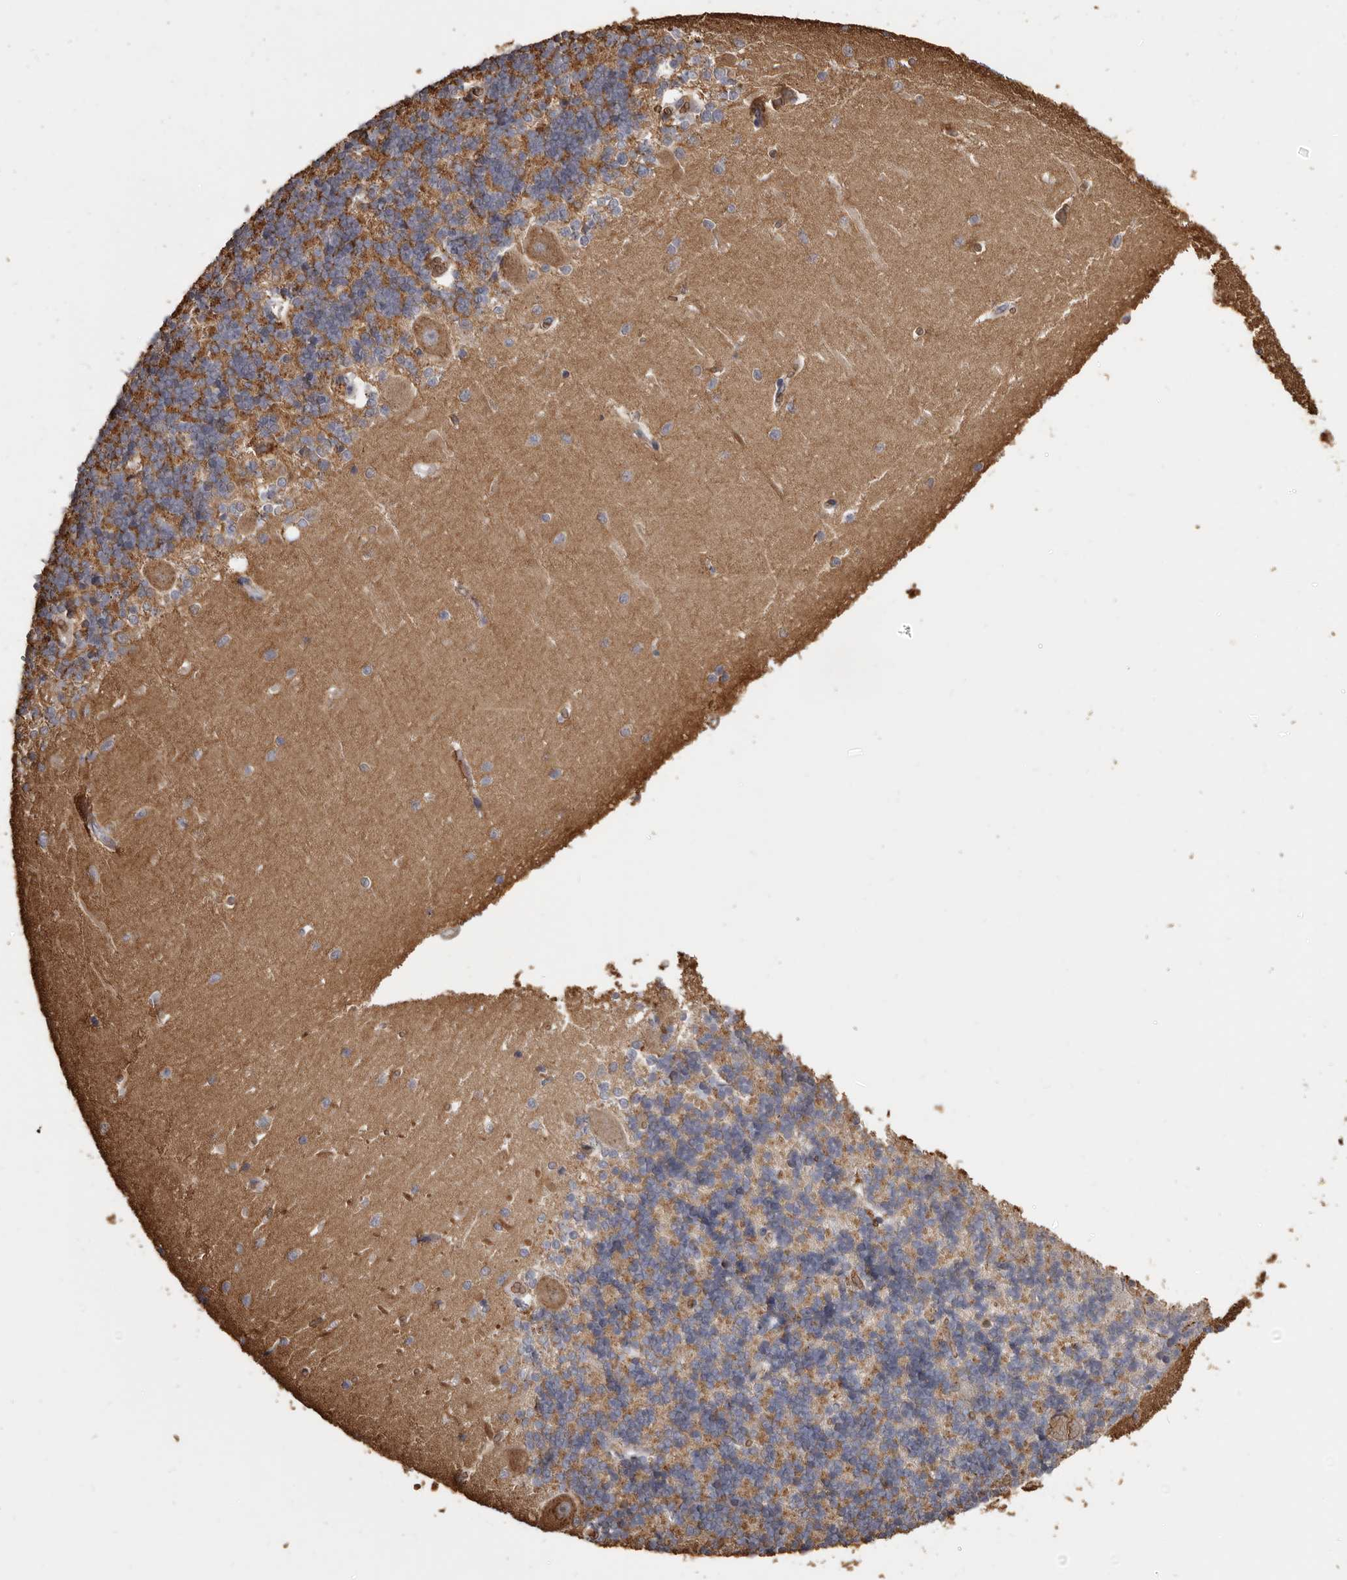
{"staining": {"intensity": "moderate", "quantity": "25%-75%", "location": "cytoplasmic/membranous"}, "tissue": "cerebellum", "cell_type": "Cells in granular layer", "image_type": "normal", "snomed": [{"axis": "morphology", "description": "Normal tissue, NOS"}, {"axis": "topography", "description": "Cerebellum"}], "caption": "An image of cerebellum stained for a protein exhibits moderate cytoplasmic/membranous brown staining in cells in granular layer. The protein of interest is stained brown, and the nuclei are stained in blue (DAB IHC with brightfield microscopy, high magnification).", "gene": "ENTREP1", "patient": {"sex": "male", "age": 37}}